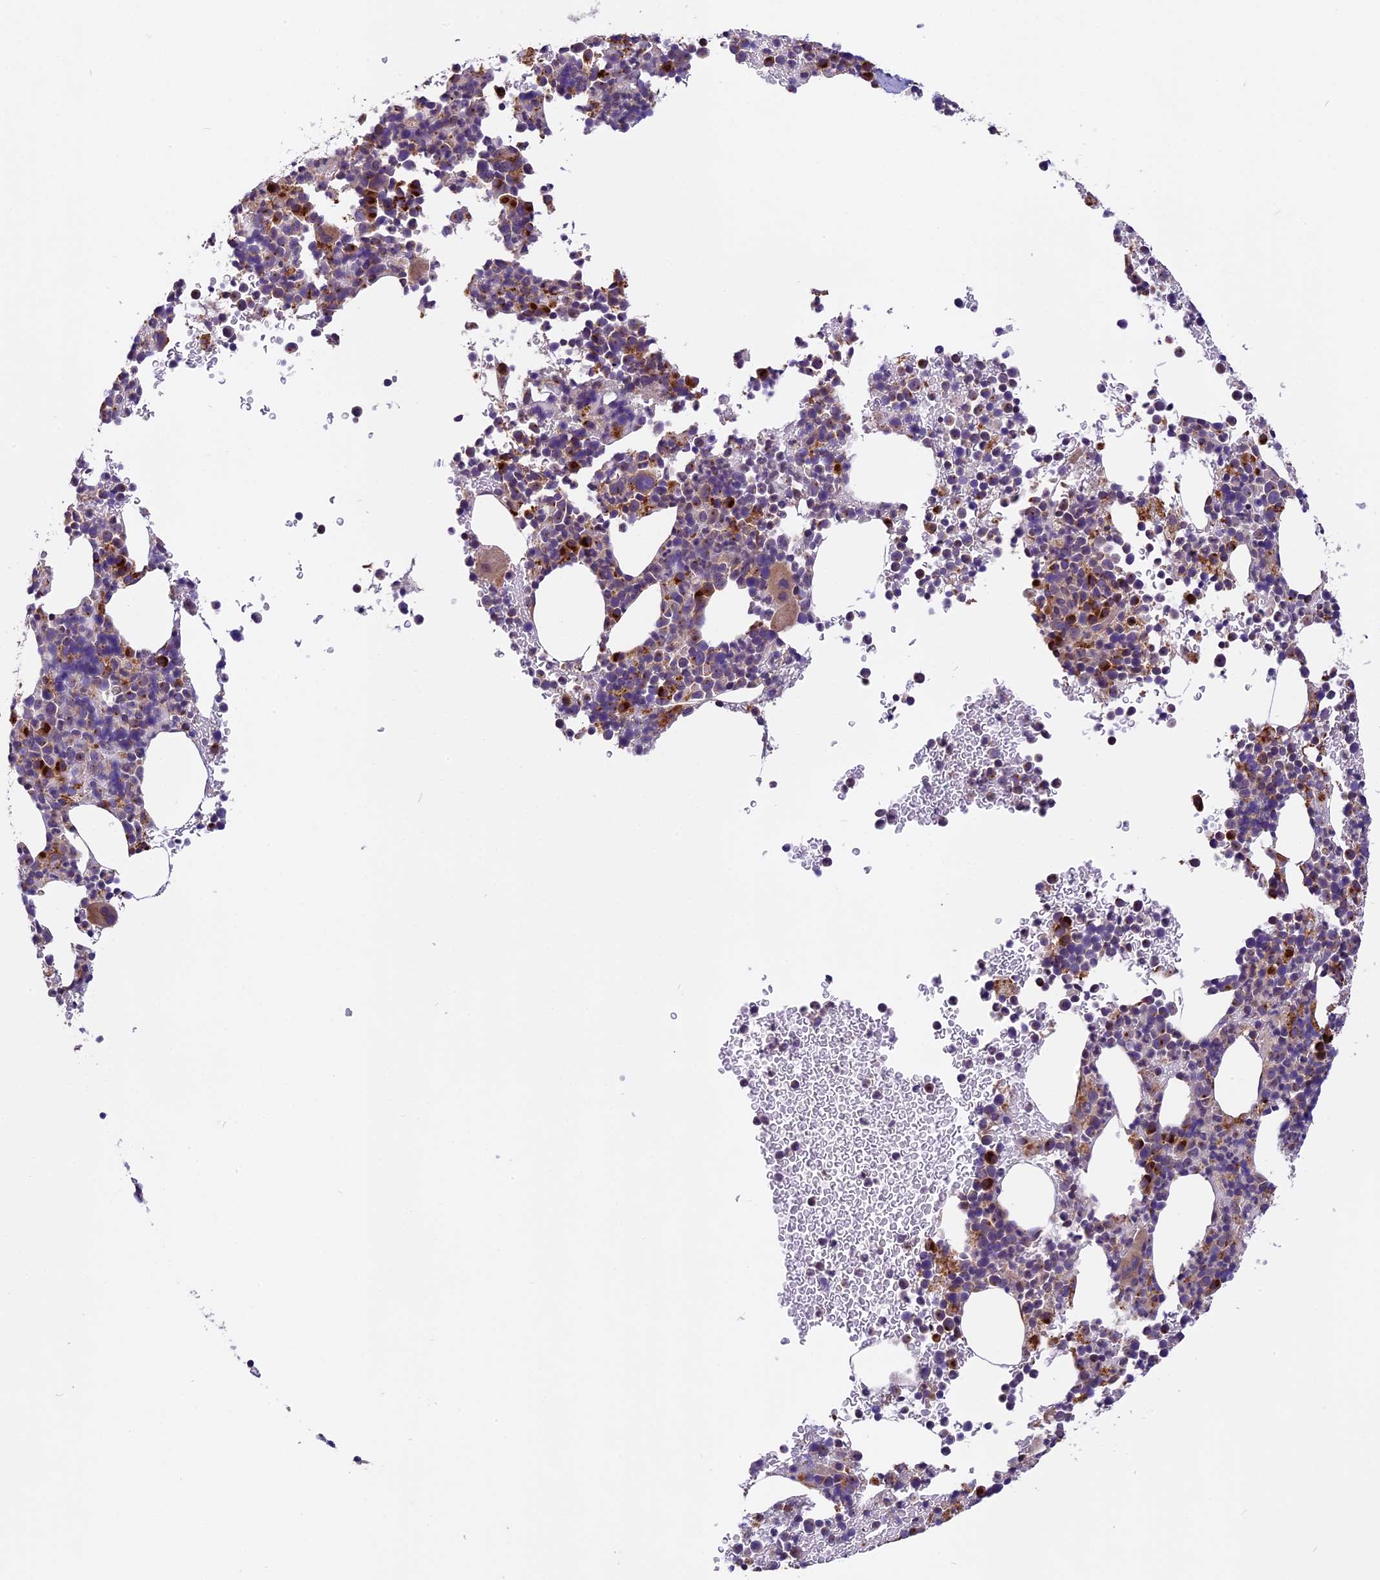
{"staining": {"intensity": "strong", "quantity": "<25%", "location": "cytoplasmic/membranous"}, "tissue": "bone marrow", "cell_type": "Hematopoietic cells", "image_type": "normal", "snomed": [{"axis": "morphology", "description": "Normal tissue, NOS"}, {"axis": "topography", "description": "Bone marrow"}], "caption": "IHC photomicrograph of benign bone marrow: bone marrow stained using IHC reveals medium levels of strong protein expression localized specifically in the cytoplasmic/membranous of hematopoietic cells, appearing as a cytoplasmic/membranous brown color.", "gene": "COPE", "patient": {"sex": "female", "age": 82}}